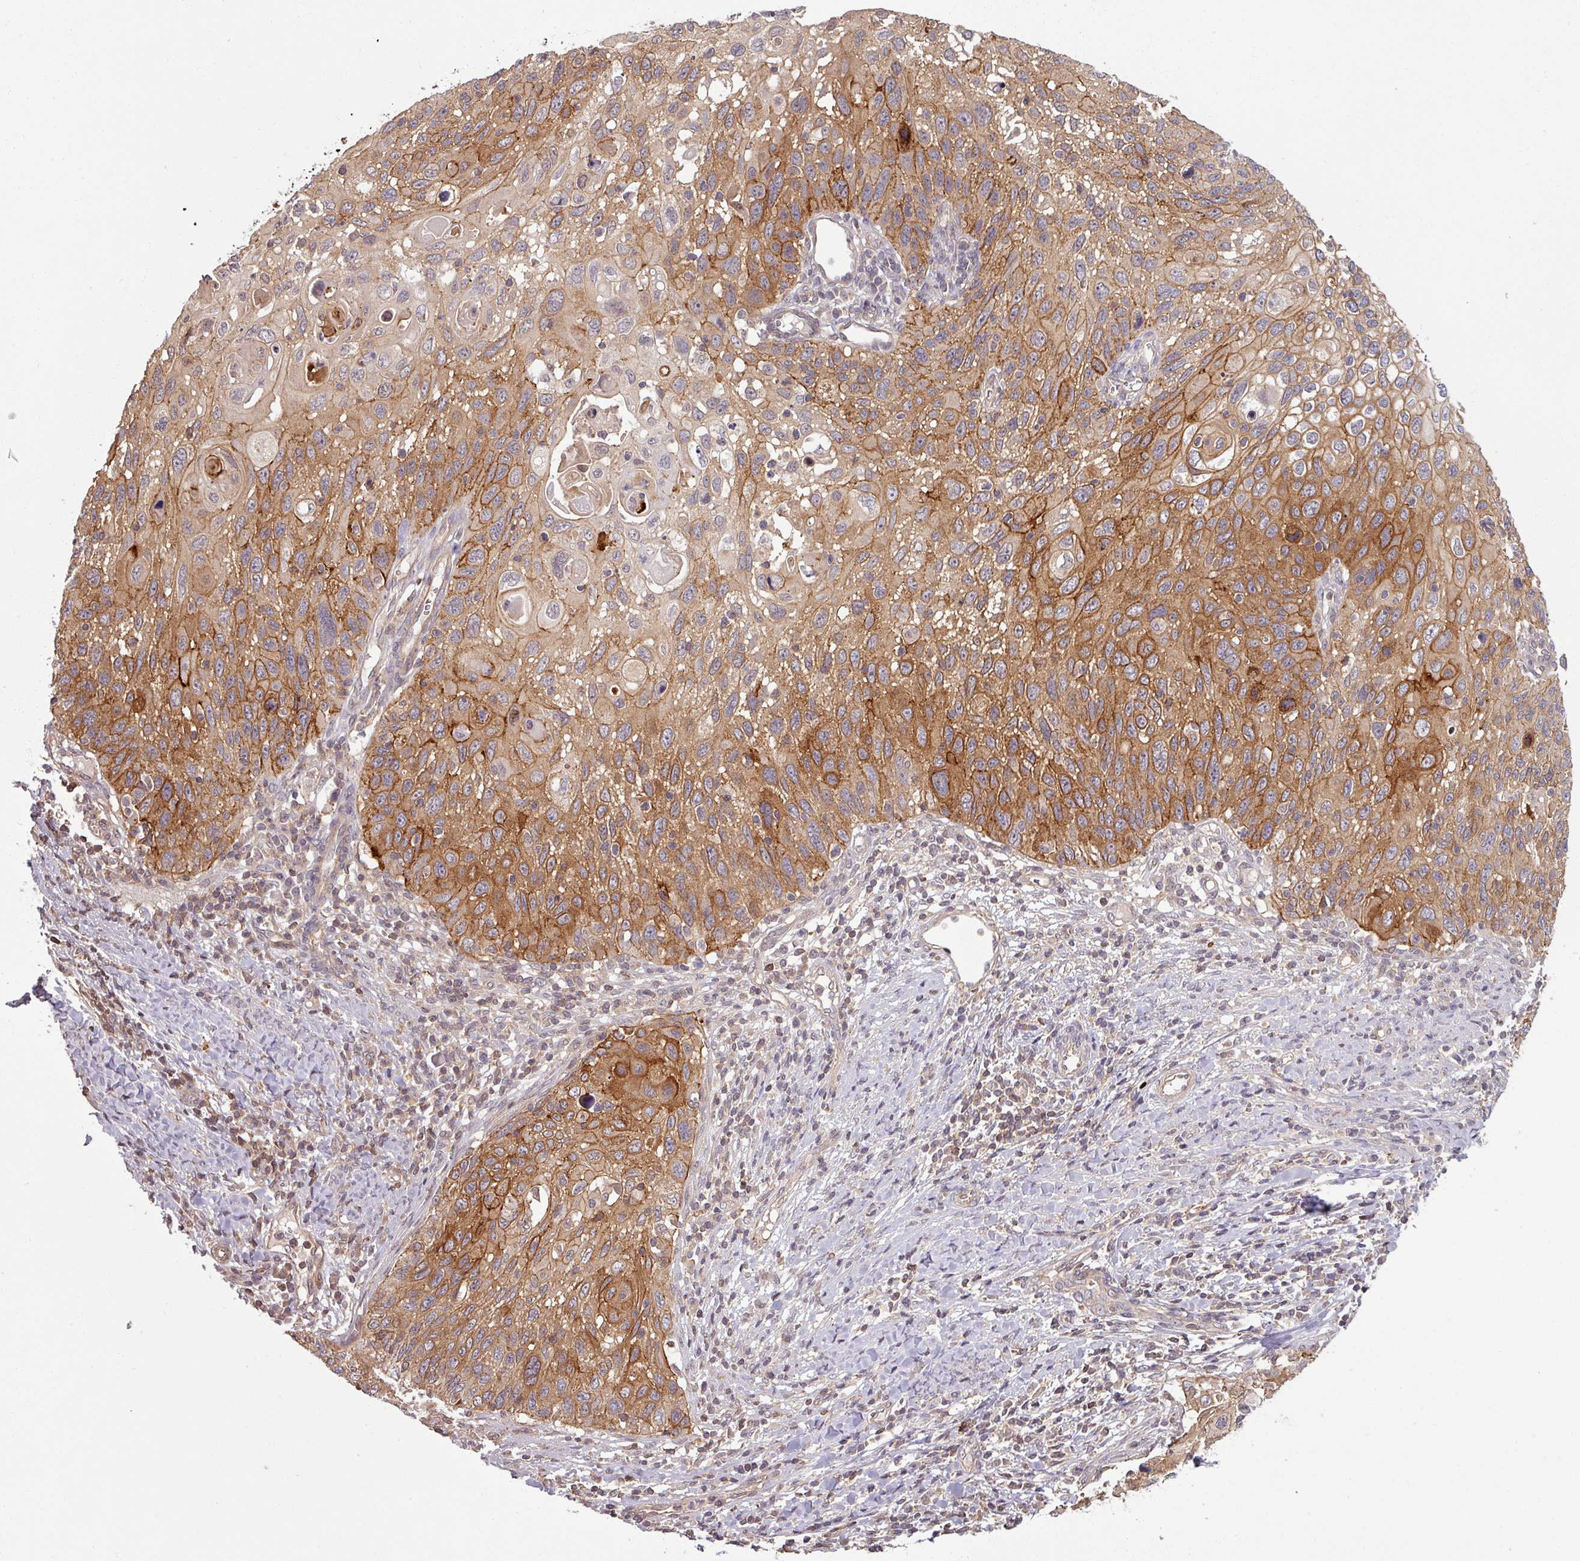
{"staining": {"intensity": "moderate", "quantity": ">75%", "location": "cytoplasmic/membranous"}, "tissue": "cervical cancer", "cell_type": "Tumor cells", "image_type": "cancer", "snomed": [{"axis": "morphology", "description": "Squamous cell carcinoma, NOS"}, {"axis": "topography", "description": "Cervix"}], "caption": "A micrograph of human squamous cell carcinoma (cervical) stained for a protein displays moderate cytoplasmic/membranous brown staining in tumor cells.", "gene": "TUSC3", "patient": {"sex": "female", "age": 70}}